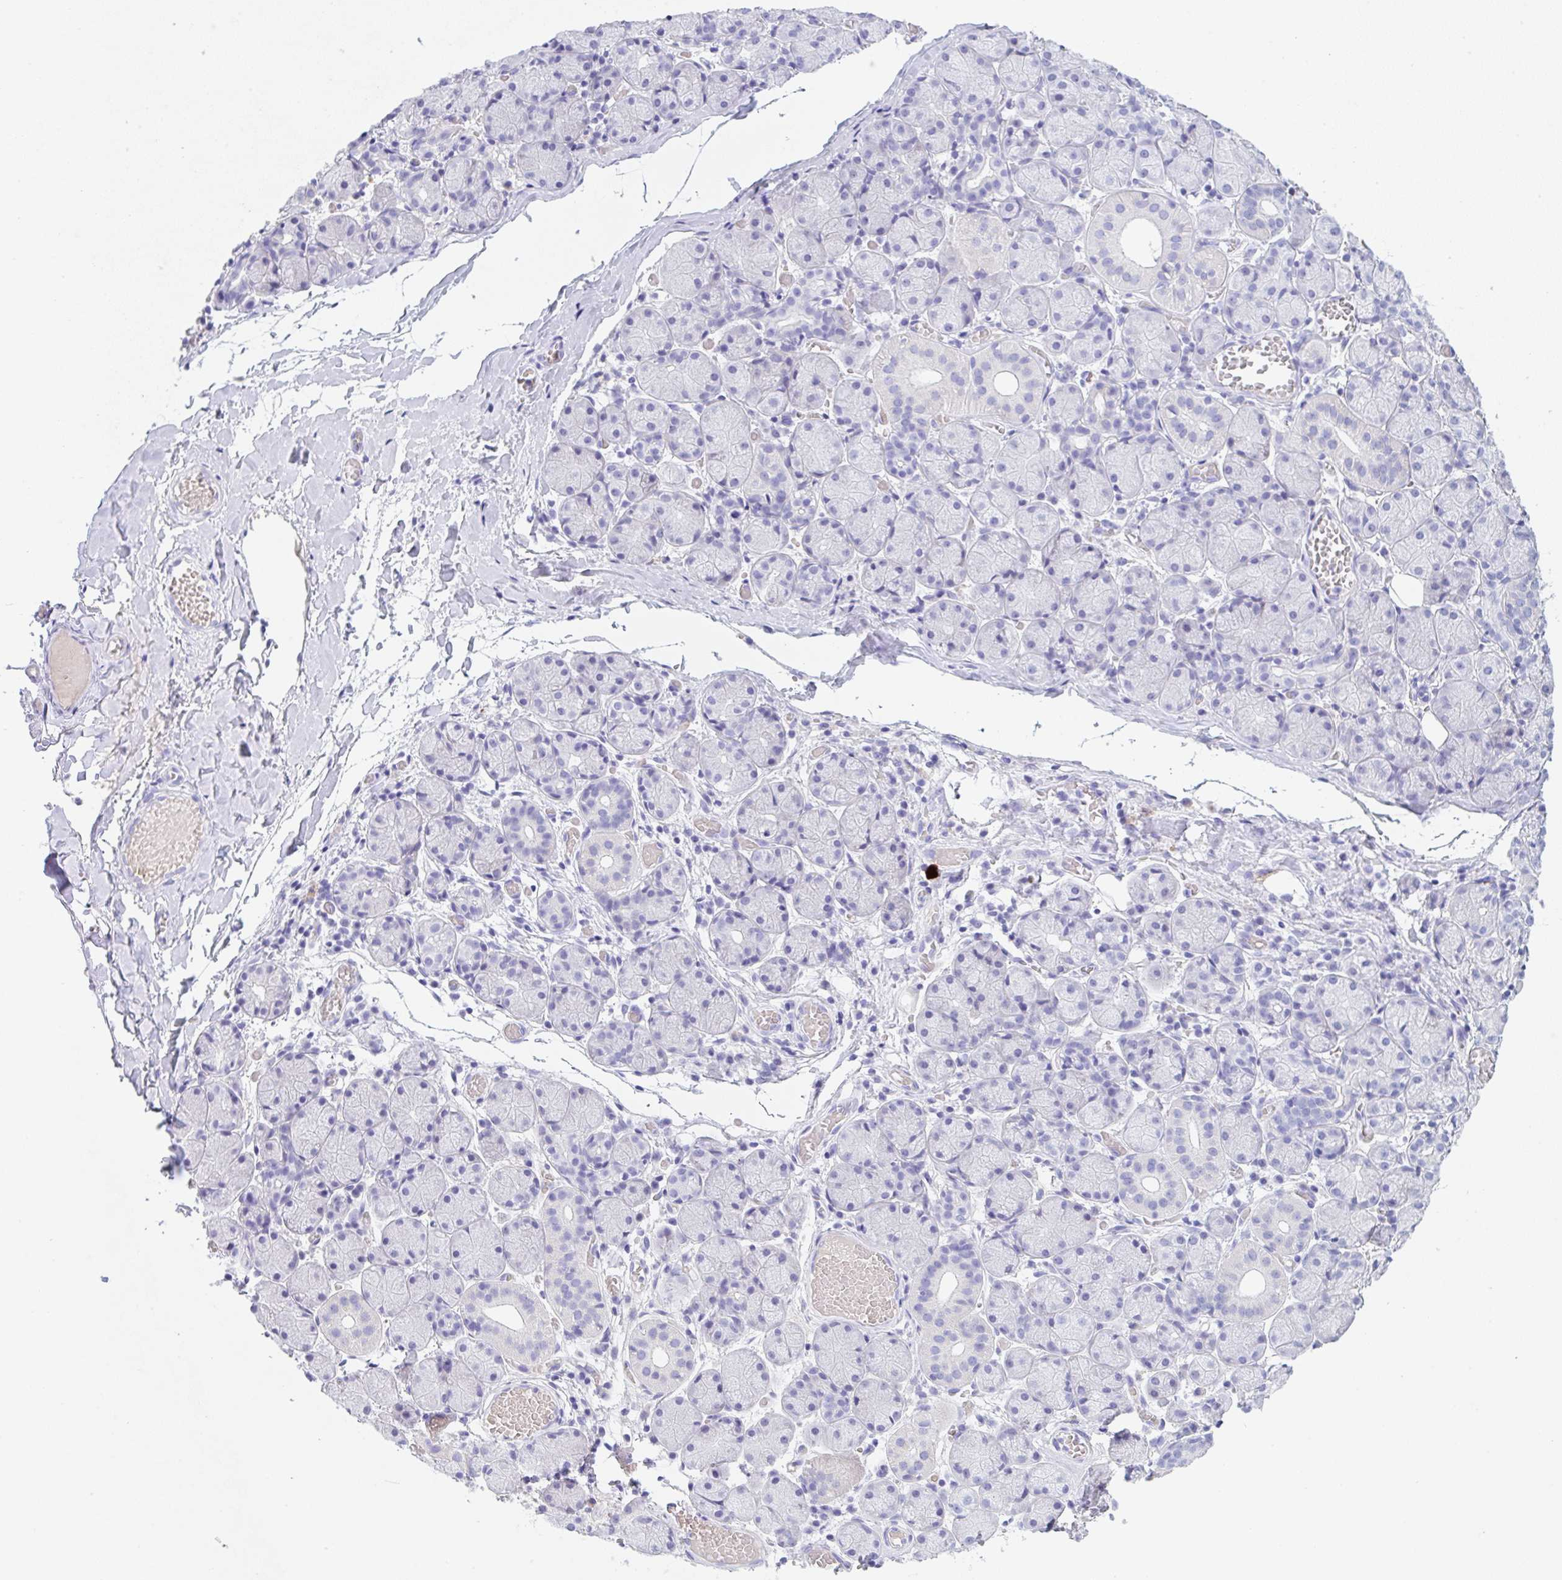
{"staining": {"intensity": "negative", "quantity": "none", "location": "none"}, "tissue": "salivary gland", "cell_type": "Glandular cells", "image_type": "normal", "snomed": [{"axis": "morphology", "description": "Normal tissue, NOS"}, {"axis": "topography", "description": "Salivary gland"}], "caption": "IHC photomicrograph of normal human salivary gland stained for a protein (brown), which demonstrates no staining in glandular cells.", "gene": "KLK8", "patient": {"sex": "female", "age": 24}}